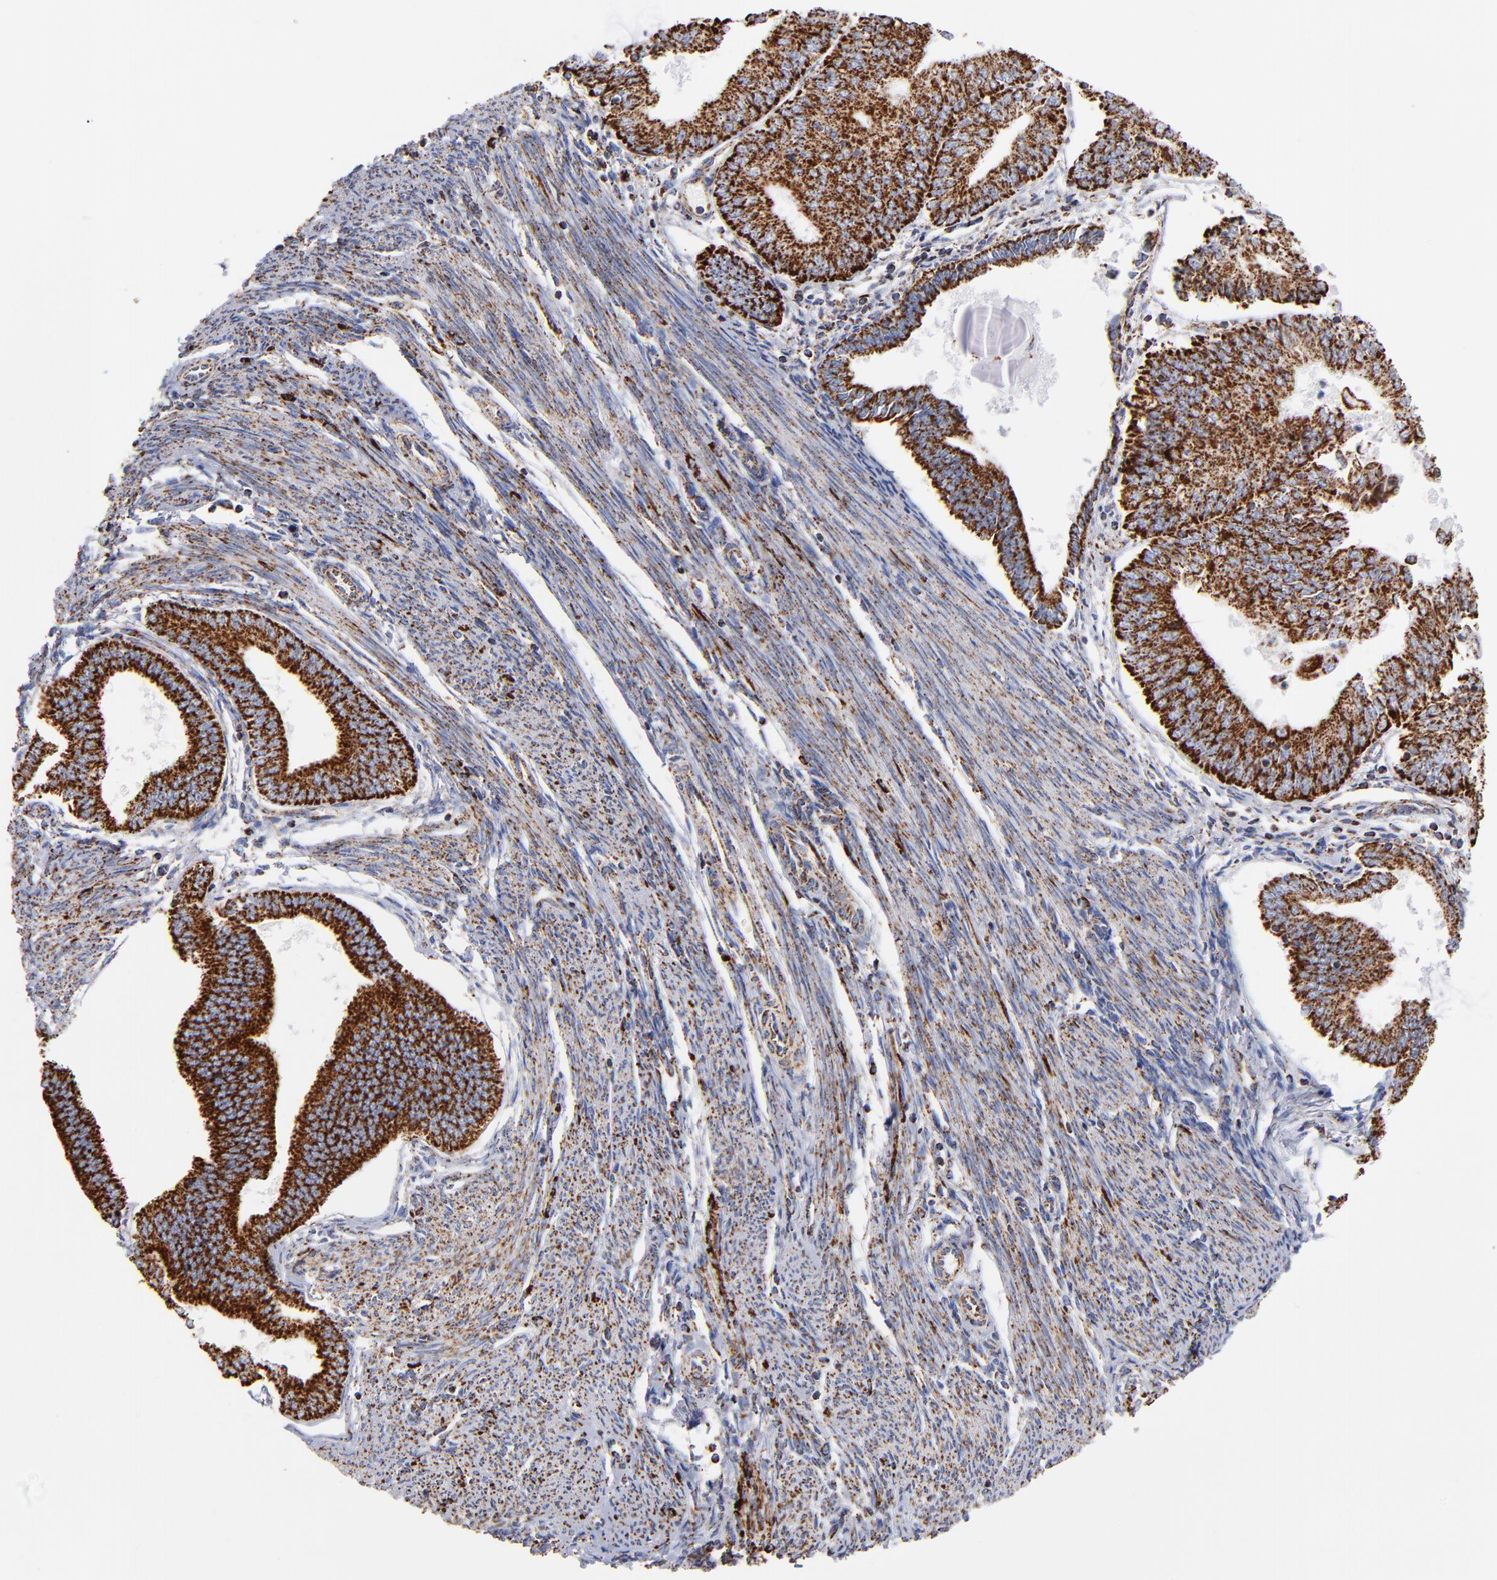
{"staining": {"intensity": "strong", "quantity": ">75%", "location": "cytoplasmic/membranous"}, "tissue": "endometrial cancer", "cell_type": "Tumor cells", "image_type": "cancer", "snomed": [{"axis": "morphology", "description": "Adenocarcinoma, NOS"}, {"axis": "topography", "description": "Endometrium"}], "caption": "Immunohistochemical staining of endometrial adenocarcinoma shows strong cytoplasmic/membranous protein expression in about >75% of tumor cells.", "gene": "PHB1", "patient": {"sex": "female", "age": 79}}